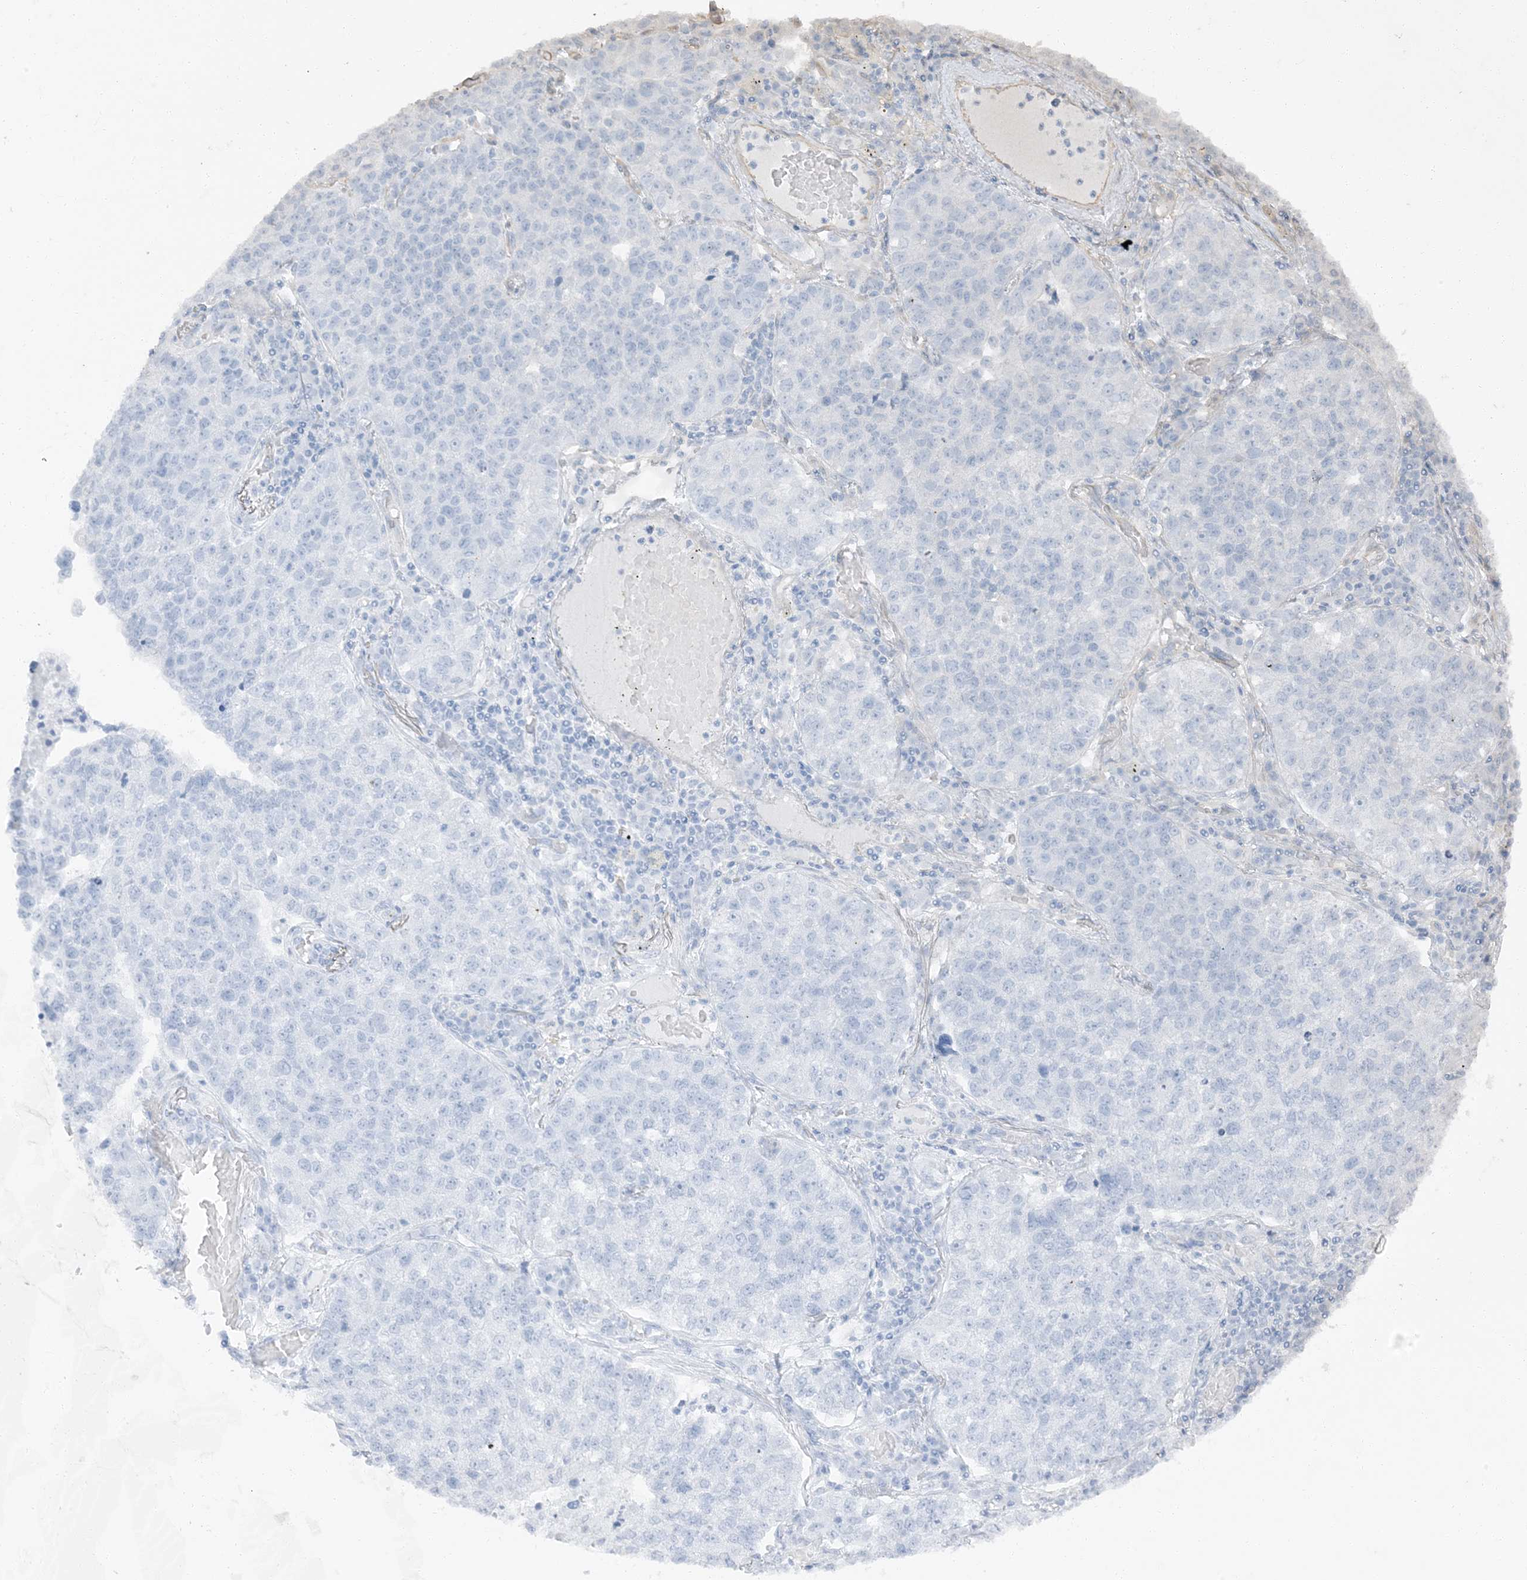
{"staining": {"intensity": "negative", "quantity": "none", "location": "none"}, "tissue": "lung cancer", "cell_type": "Tumor cells", "image_type": "cancer", "snomed": [{"axis": "morphology", "description": "Adenocarcinoma, NOS"}, {"axis": "topography", "description": "Lung"}], "caption": "The image displays no staining of tumor cells in adenocarcinoma (lung). (DAB (3,3'-diaminobenzidine) immunohistochemistry visualized using brightfield microscopy, high magnification).", "gene": "ZFP90", "patient": {"sex": "male", "age": 49}}